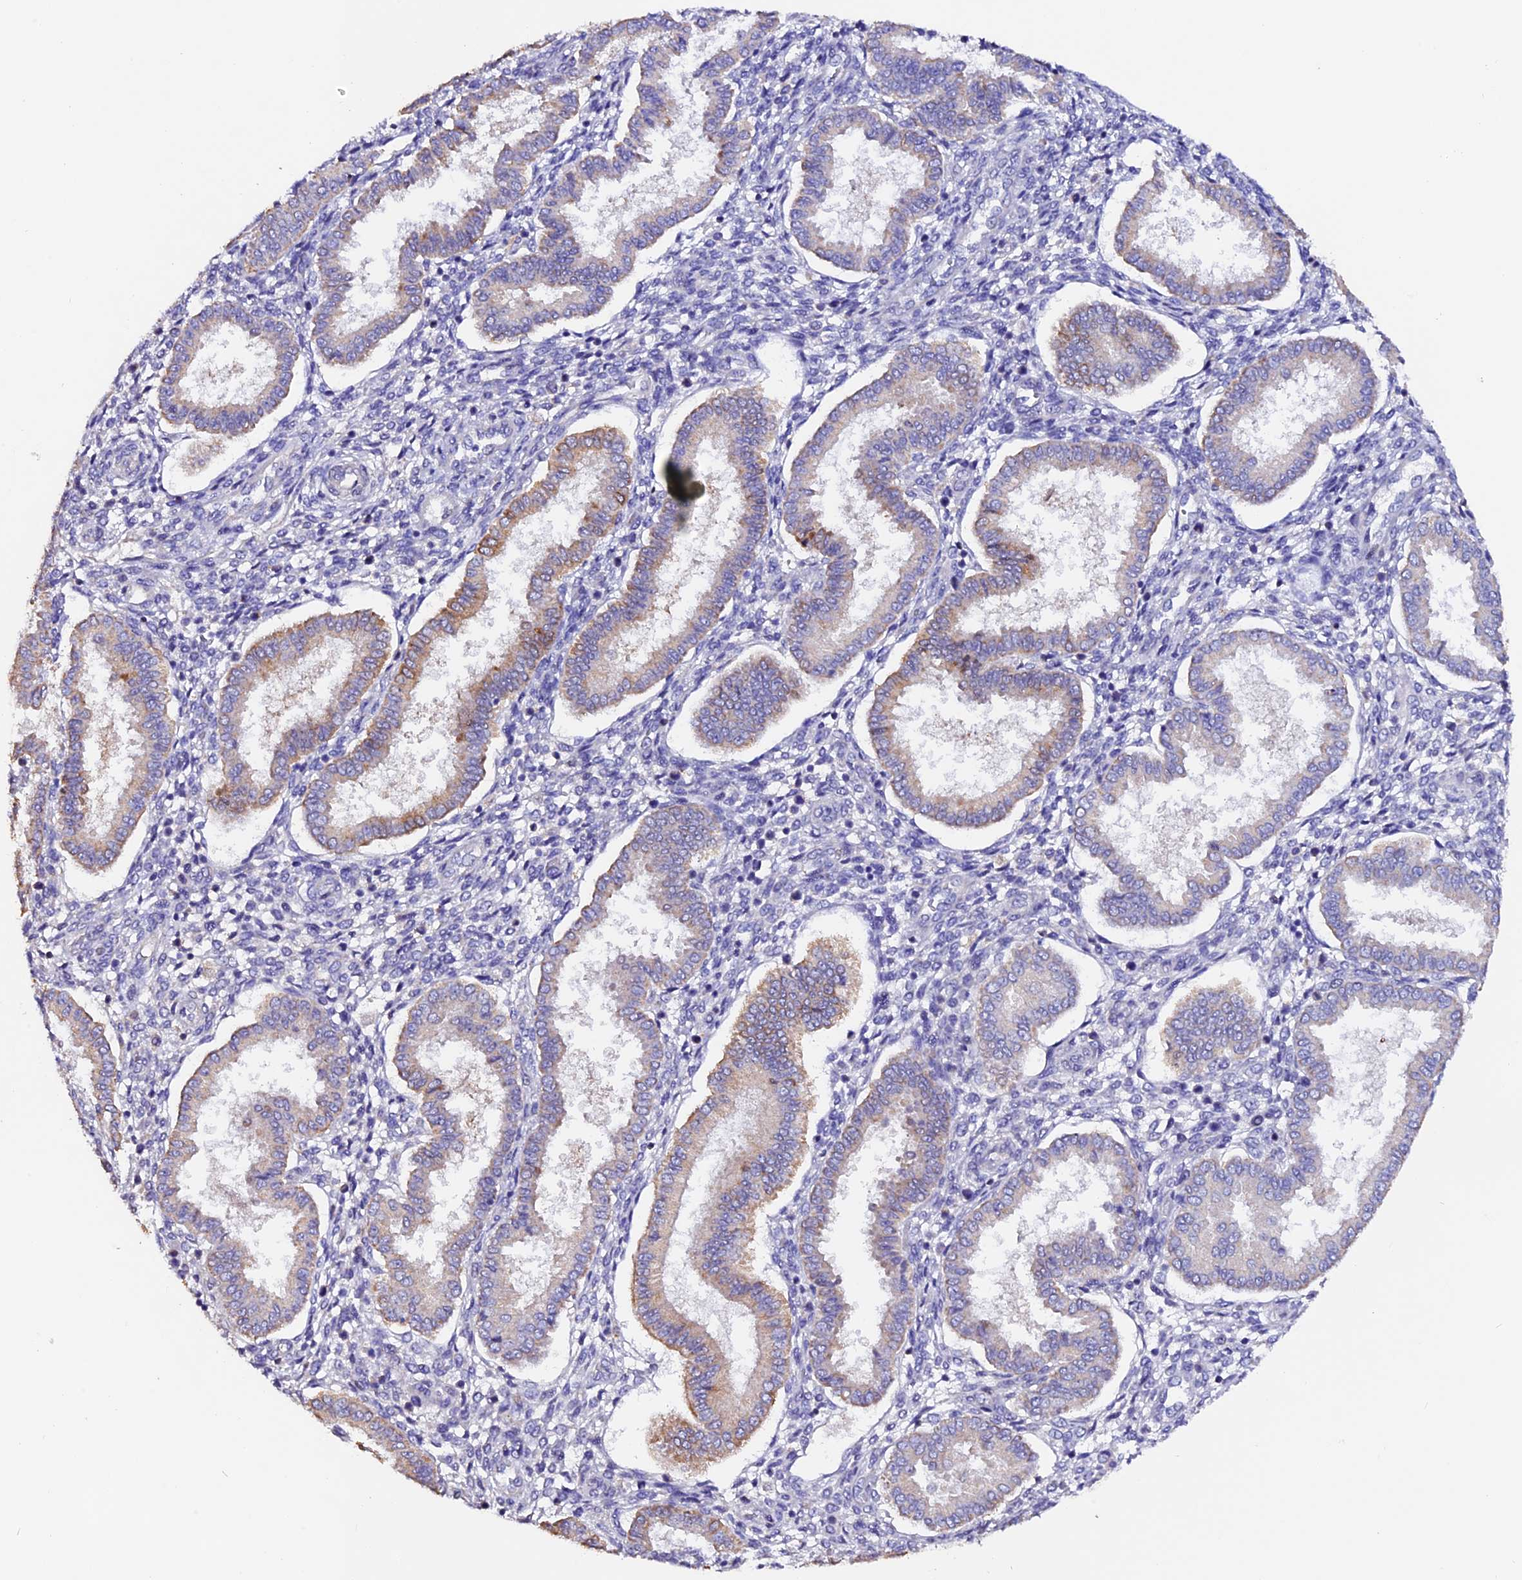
{"staining": {"intensity": "negative", "quantity": "none", "location": "none"}, "tissue": "endometrium", "cell_type": "Cells in endometrial stroma", "image_type": "normal", "snomed": [{"axis": "morphology", "description": "Normal tissue, NOS"}, {"axis": "topography", "description": "Endometrium"}], "caption": "Histopathology image shows no protein positivity in cells in endometrial stroma of normal endometrium. Brightfield microscopy of immunohistochemistry (IHC) stained with DAB (brown) and hematoxylin (blue), captured at high magnification.", "gene": "FBXW9", "patient": {"sex": "female", "age": 24}}